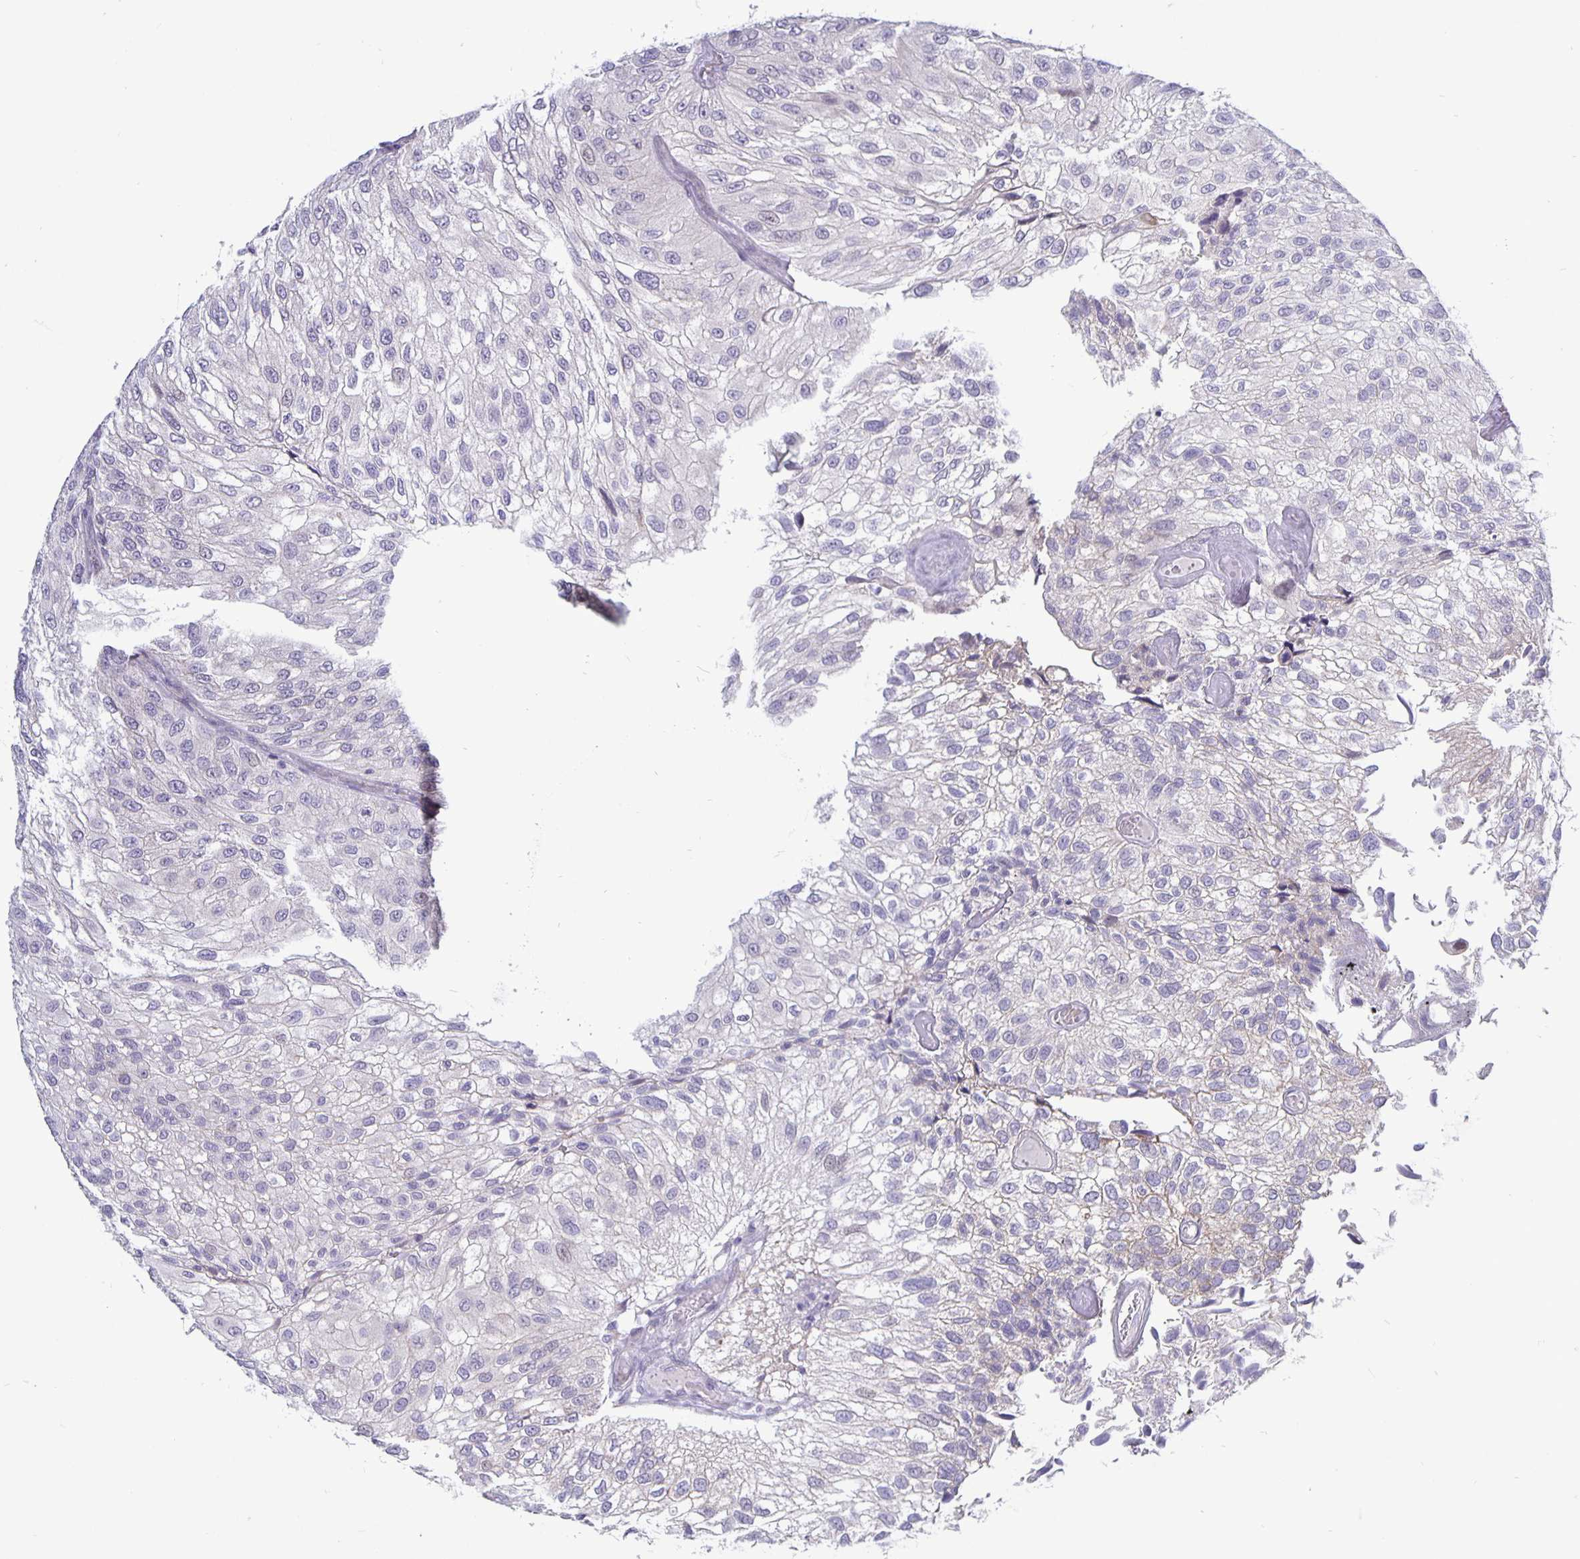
{"staining": {"intensity": "weak", "quantity": "<25%", "location": "cytoplasmic/membranous"}, "tissue": "urothelial cancer", "cell_type": "Tumor cells", "image_type": "cancer", "snomed": [{"axis": "morphology", "description": "Urothelial carcinoma, NOS"}, {"axis": "topography", "description": "Urinary bladder"}], "caption": "A high-resolution photomicrograph shows immunohistochemistry (IHC) staining of transitional cell carcinoma, which displays no significant staining in tumor cells. (DAB (3,3'-diaminobenzidine) immunohistochemistry (IHC) with hematoxylin counter stain).", "gene": "ERBB2", "patient": {"sex": "male", "age": 87}}